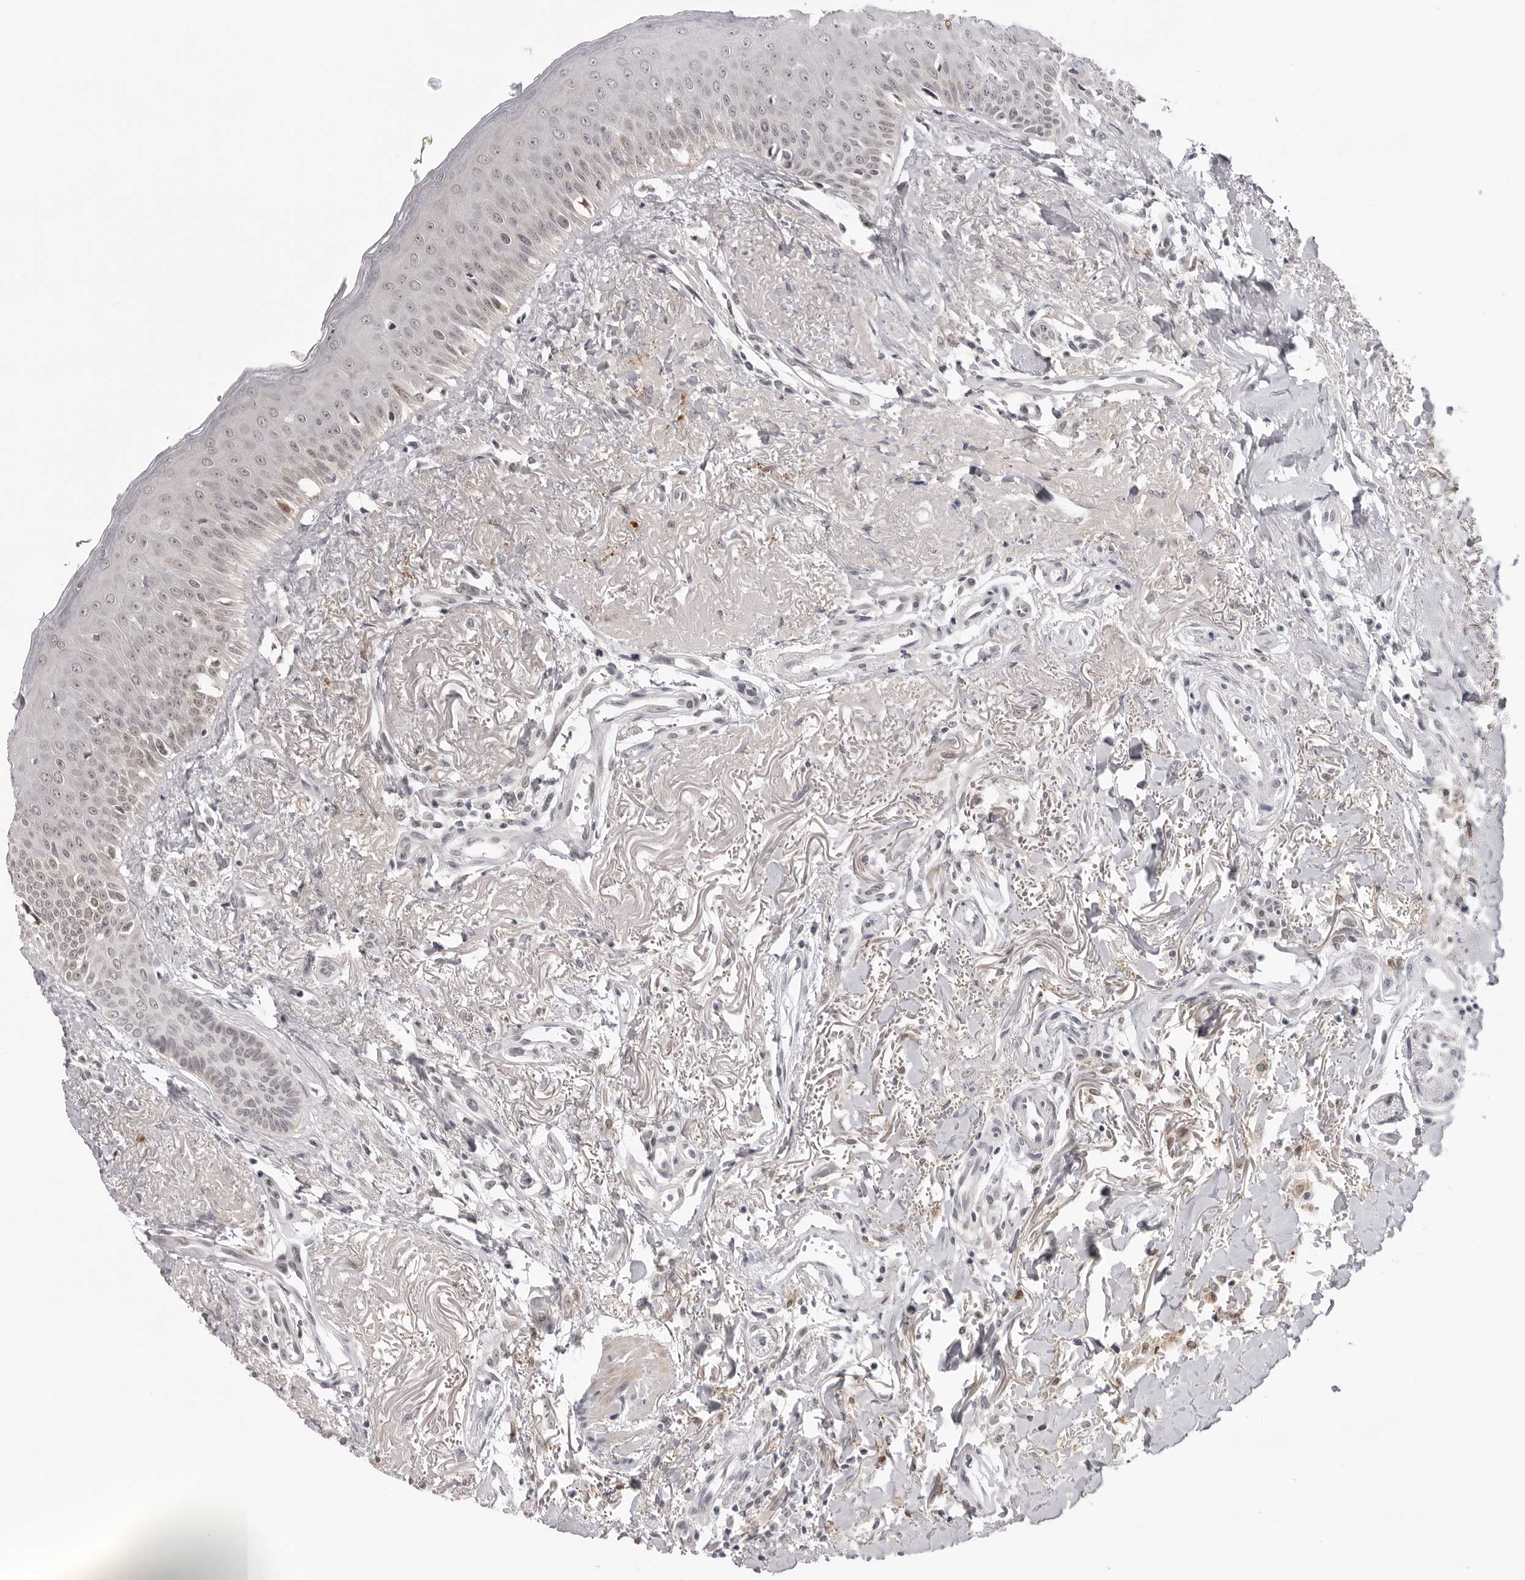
{"staining": {"intensity": "weak", "quantity": "25%-75%", "location": "nuclear"}, "tissue": "oral mucosa", "cell_type": "Squamous epithelial cells", "image_type": "normal", "snomed": [{"axis": "morphology", "description": "Normal tissue, NOS"}, {"axis": "topography", "description": "Oral tissue"}], "caption": "DAB immunohistochemical staining of unremarkable oral mucosa demonstrates weak nuclear protein positivity in about 25%-75% of squamous epithelial cells.", "gene": "SRGAP2", "patient": {"sex": "female", "age": 70}}